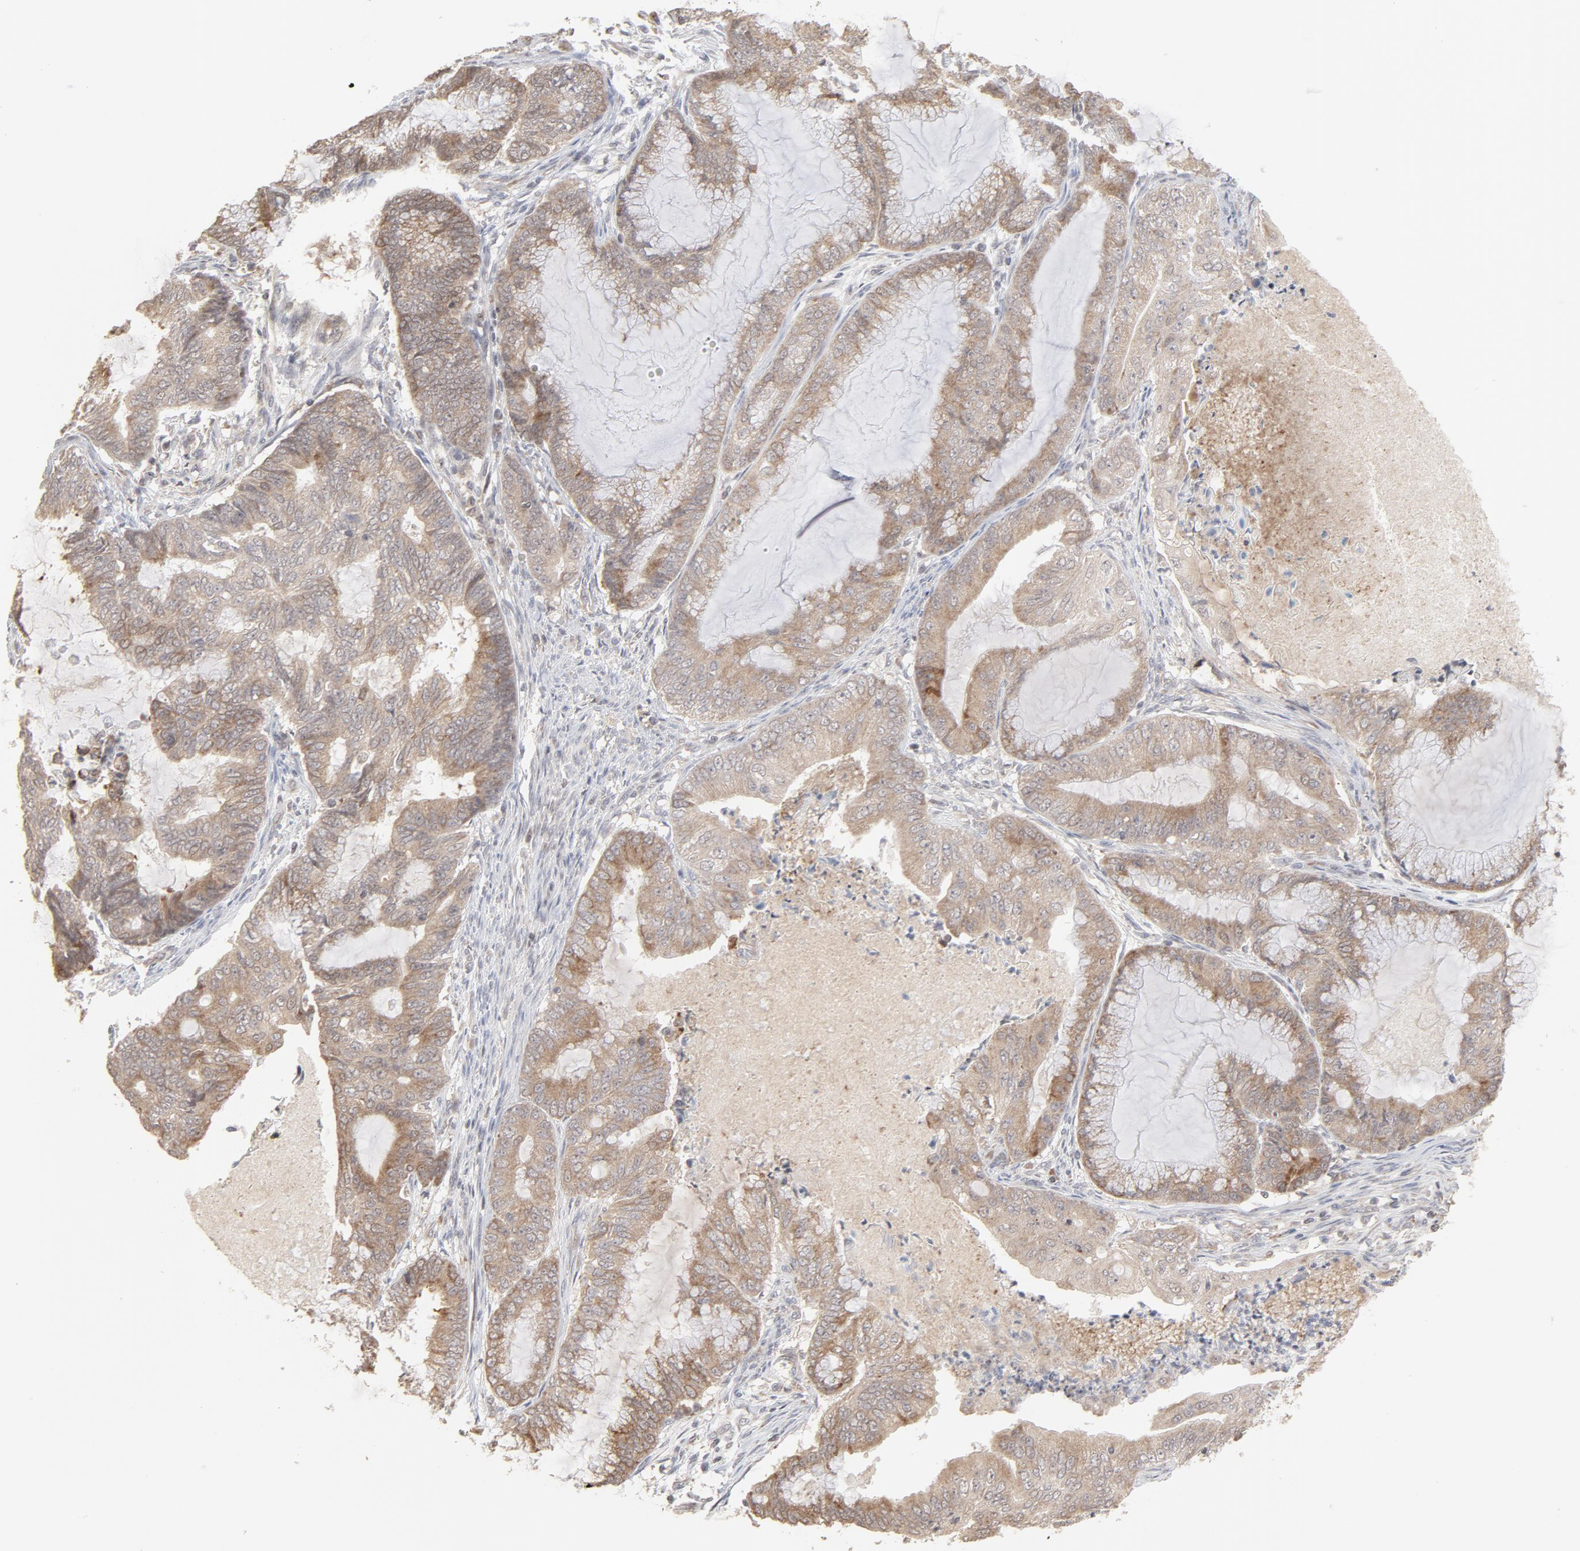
{"staining": {"intensity": "weak", "quantity": ">75%", "location": "cytoplasmic/membranous"}, "tissue": "endometrial cancer", "cell_type": "Tumor cells", "image_type": "cancer", "snomed": [{"axis": "morphology", "description": "Adenocarcinoma, NOS"}, {"axis": "topography", "description": "Endometrium"}], "caption": "There is low levels of weak cytoplasmic/membranous expression in tumor cells of endometrial cancer (adenocarcinoma), as demonstrated by immunohistochemical staining (brown color).", "gene": "ARIH1", "patient": {"sex": "female", "age": 63}}